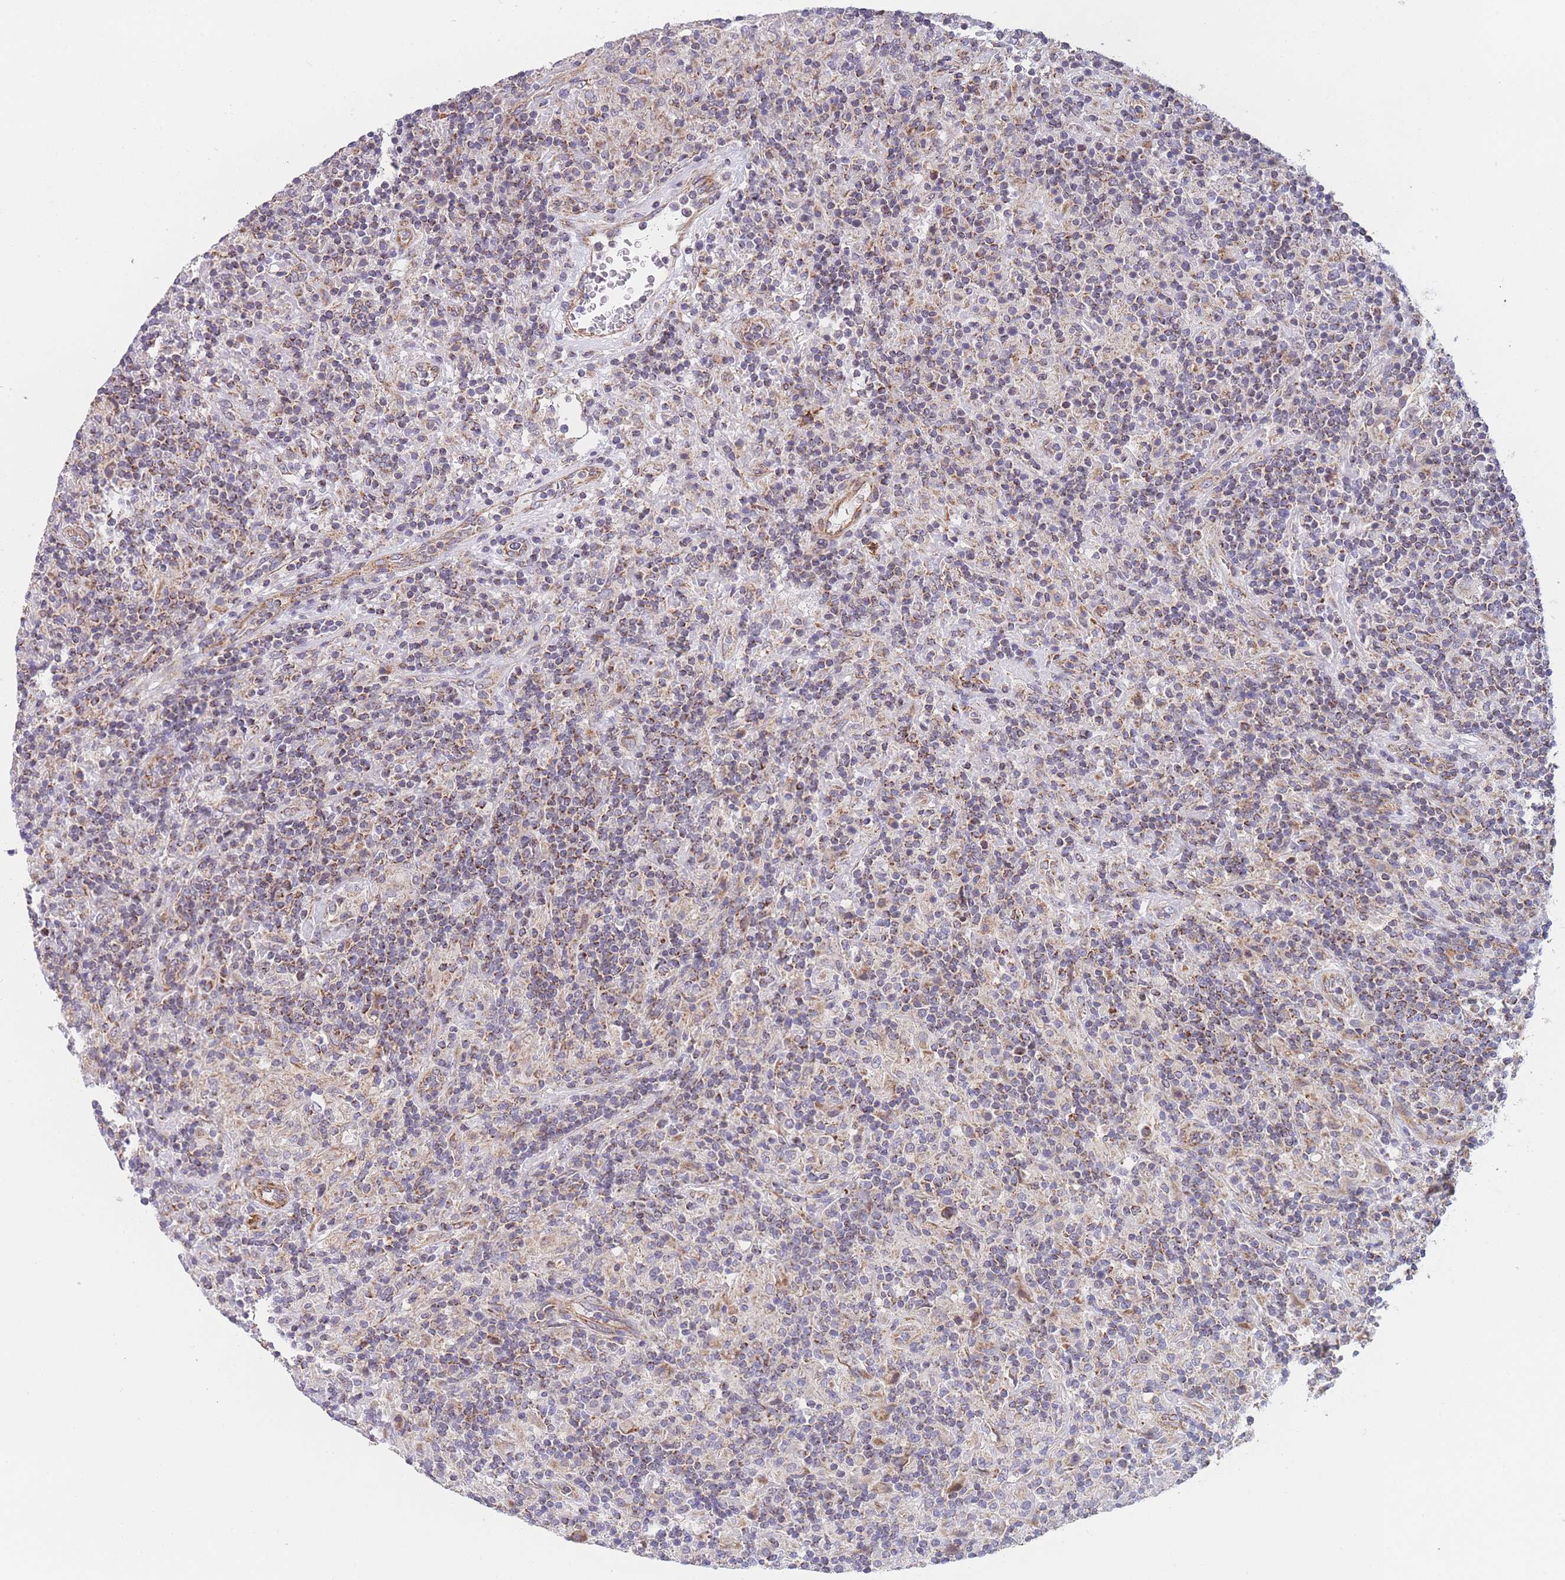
{"staining": {"intensity": "weak", "quantity": "25%-75%", "location": "cytoplasmic/membranous"}, "tissue": "lymphoma", "cell_type": "Tumor cells", "image_type": "cancer", "snomed": [{"axis": "morphology", "description": "Hodgkin's disease, NOS"}, {"axis": "topography", "description": "Lymph node"}], "caption": "The image shows immunohistochemical staining of lymphoma. There is weak cytoplasmic/membranous staining is identified in about 25%-75% of tumor cells.", "gene": "MTRES1", "patient": {"sex": "male", "age": 70}}